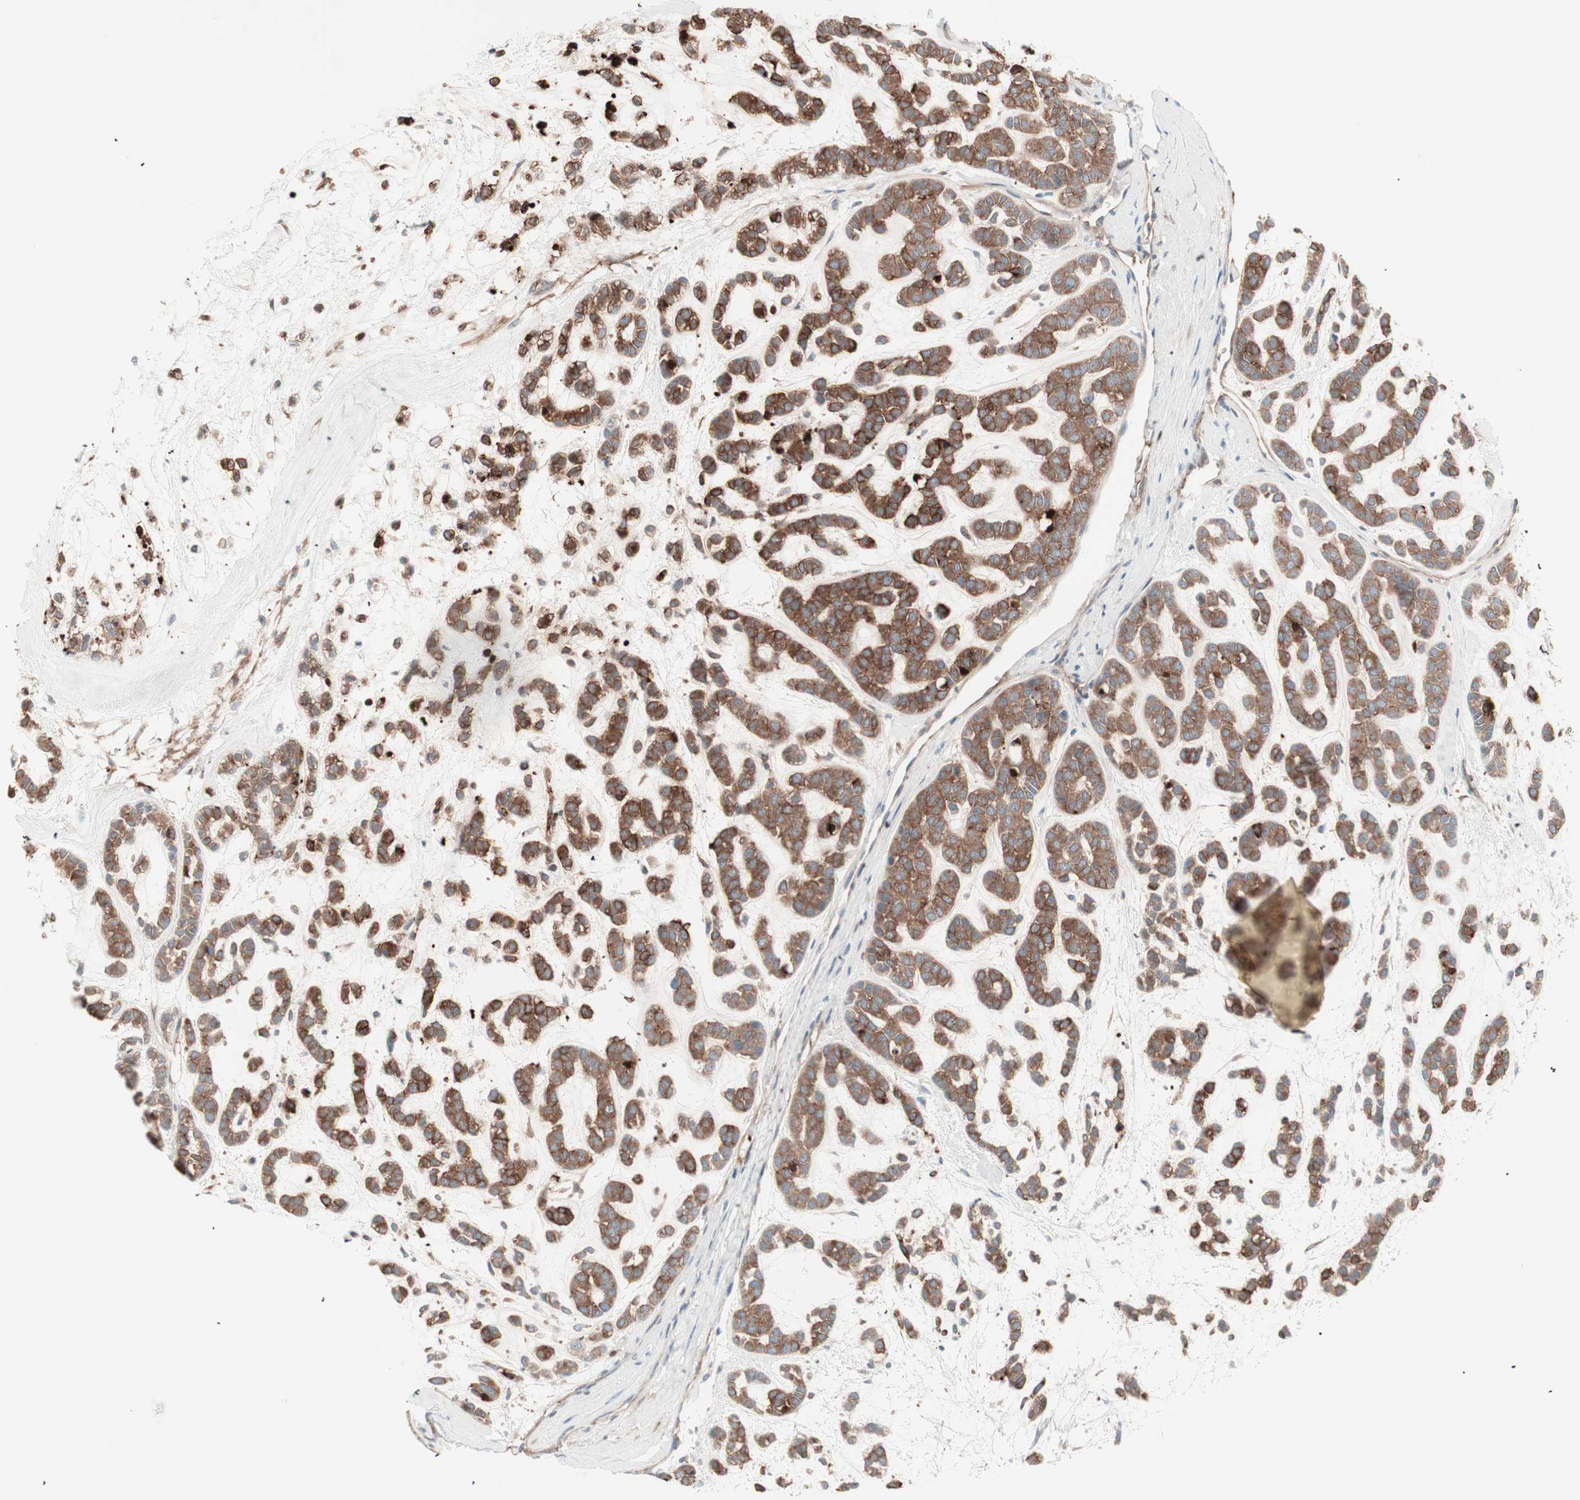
{"staining": {"intensity": "strong", "quantity": ">75%", "location": "cytoplasmic/membranous"}, "tissue": "head and neck cancer", "cell_type": "Tumor cells", "image_type": "cancer", "snomed": [{"axis": "morphology", "description": "Adenocarcinoma, NOS"}, {"axis": "morphology", "description": "Adenoma, NOS"}, {"axis": "topography", "description": "Head-Neck"}], "caption": "Human head and neck adenocarcinoma stained with a protein marker reveals strong staining in tumor cells.", "gene": "TCP11L1", "patient": {"sex": "female", "age": 55}}